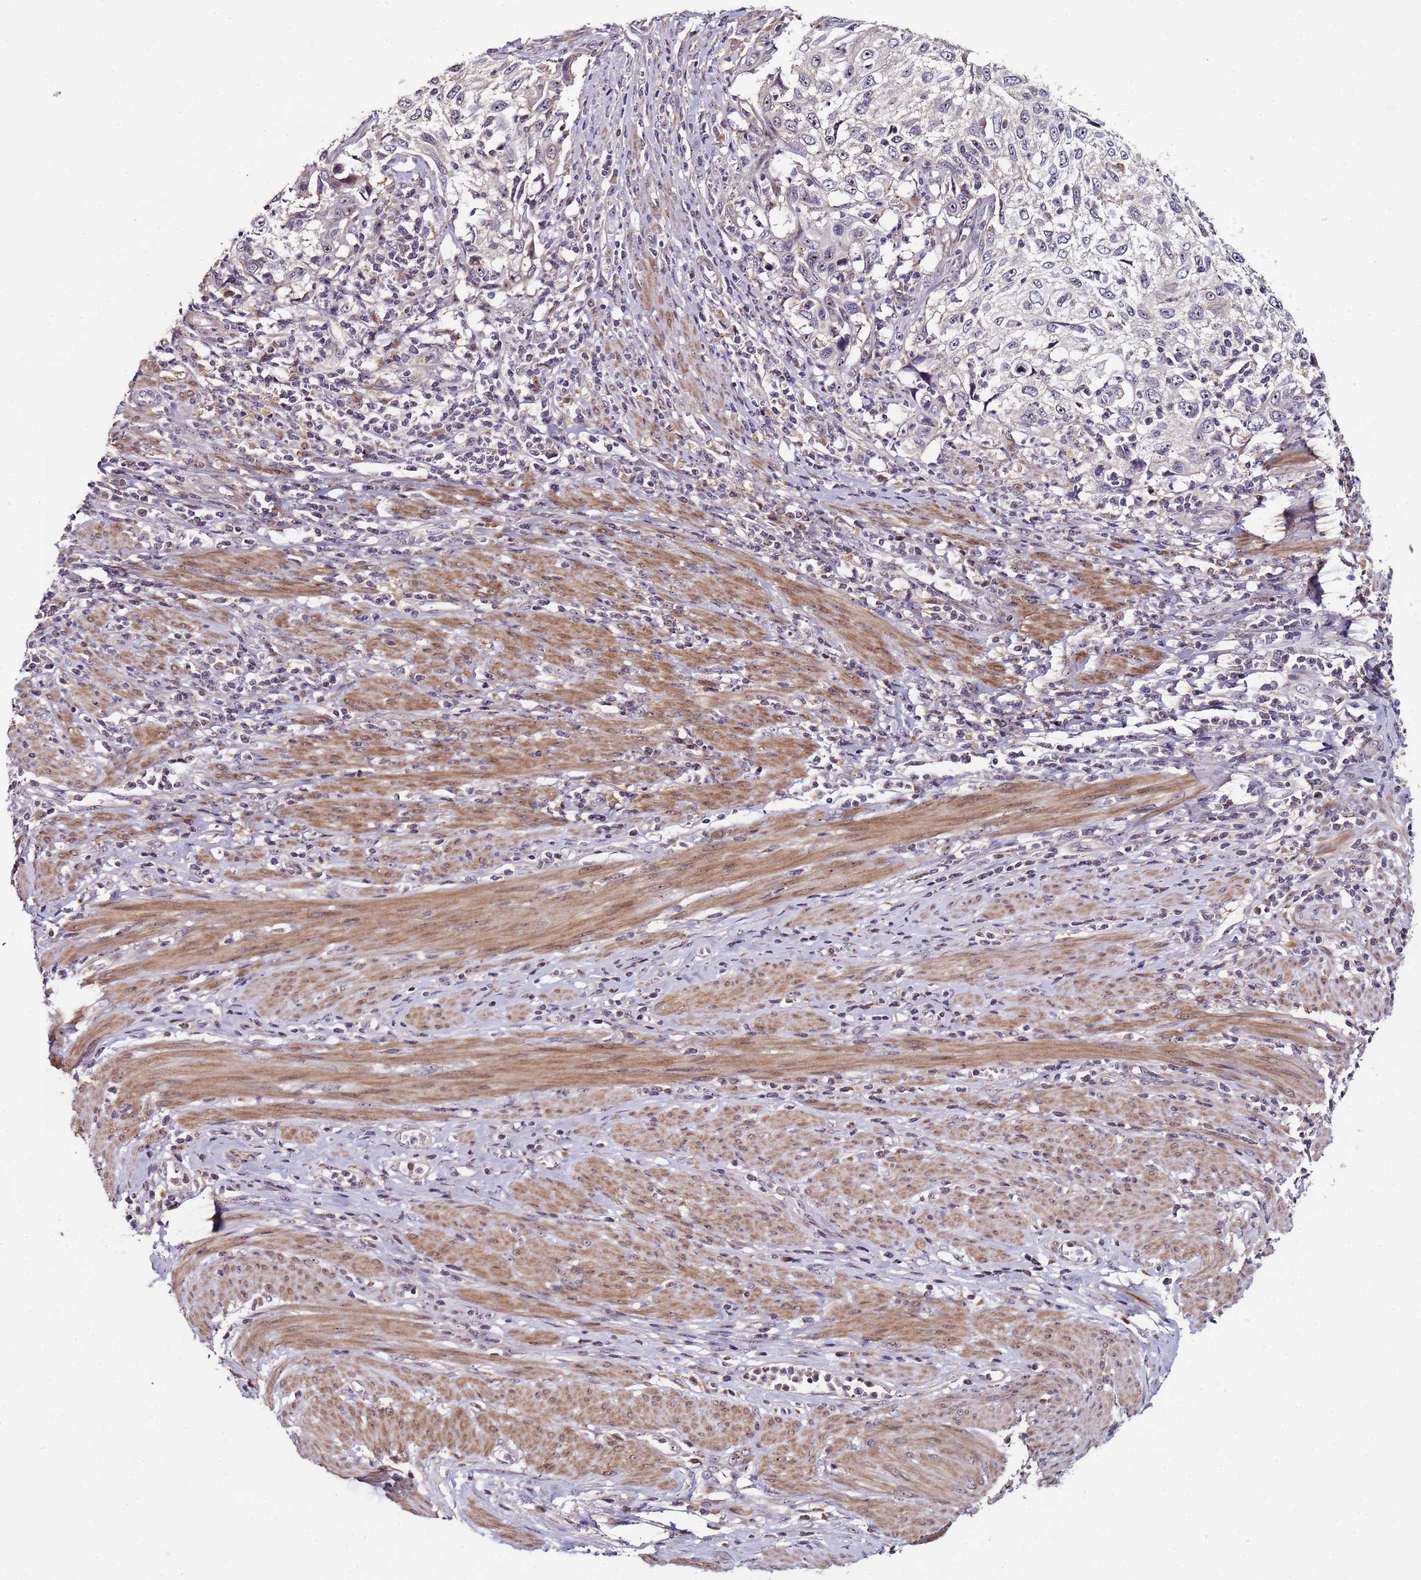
{"staining": {"intensity": "negative", "quantity": "none", "location": "none"}, "tissue": "cervical cancer", "cell_type": "Tumor cells", "image_type": "cancer", "snomed": [{"axis": "morphology", "description": "Squamous cell carcinoma, NOS"}, {"axis": "topography", "description": "Cervix"}], "caption": "Immunohistochemistry (IHC) image of neoplastic tissue: human cervical cancer stained with DAB (3,3'-diaminobenzidine) reveals no significant protein positivity in tumor cells.", "gene": "KRI1", "patient": {"sex": "female", "age": 70}}